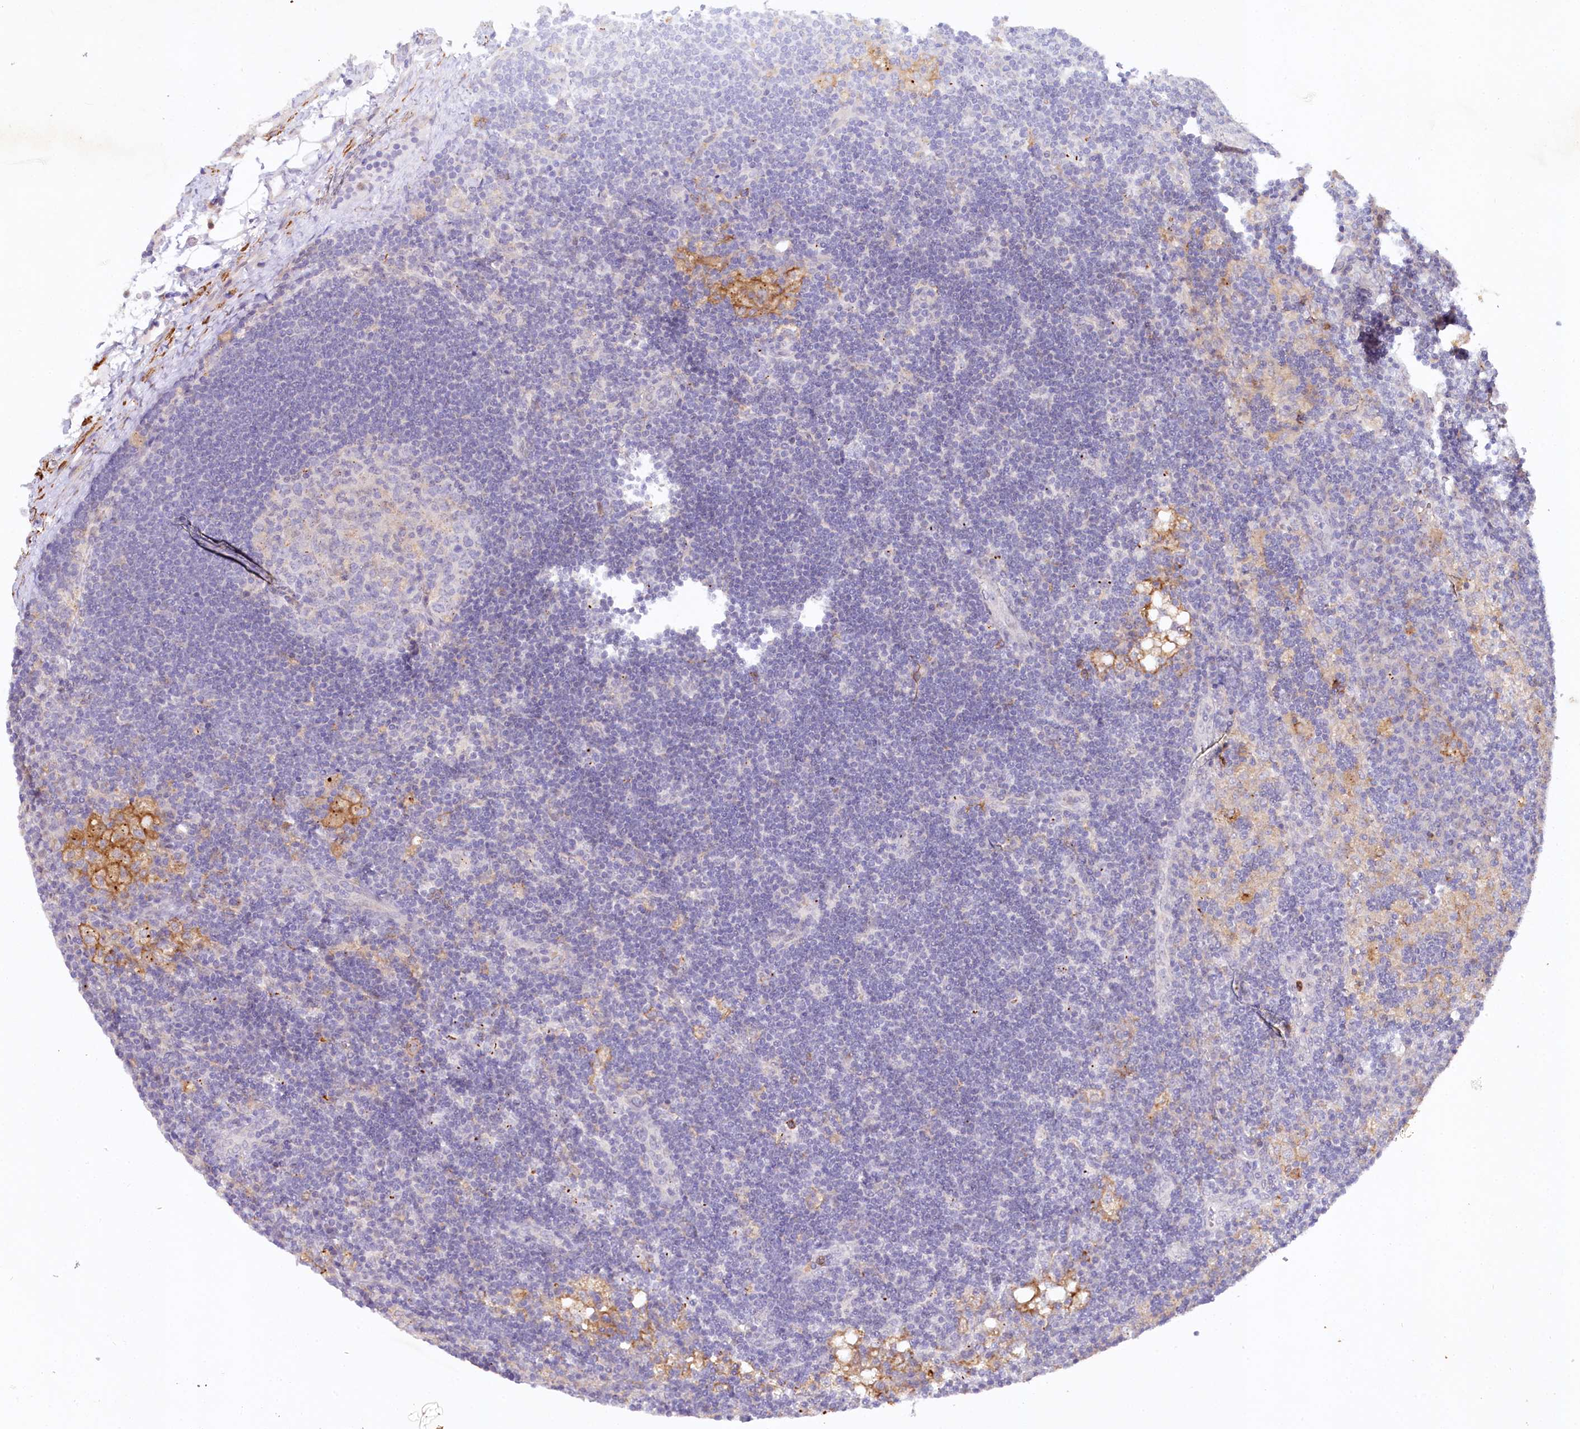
{"staining": {"intensity": "negative", "quantity": "none", "location": "none"}, "tissue": "lymph node", "cell_type": "Germinal center cells", "image_type": "normal", "snomed": [{"axis": "morphology", "description": "Normal tissue, NOS"}, {"axis": "topography", "description": "Lymph node"}], "caption": "A high-resolution photomicrograph shows immunohistochemistry staining of normal lymph node, which demonstrates no significant staining in germinal center cells. (DAB (3,3'-diaminobenzidine) immunohistochemistry with hematoxylin counter stain).", "gene": "ALDH3B1", "patient": {"sex": "male", "age": 24}}